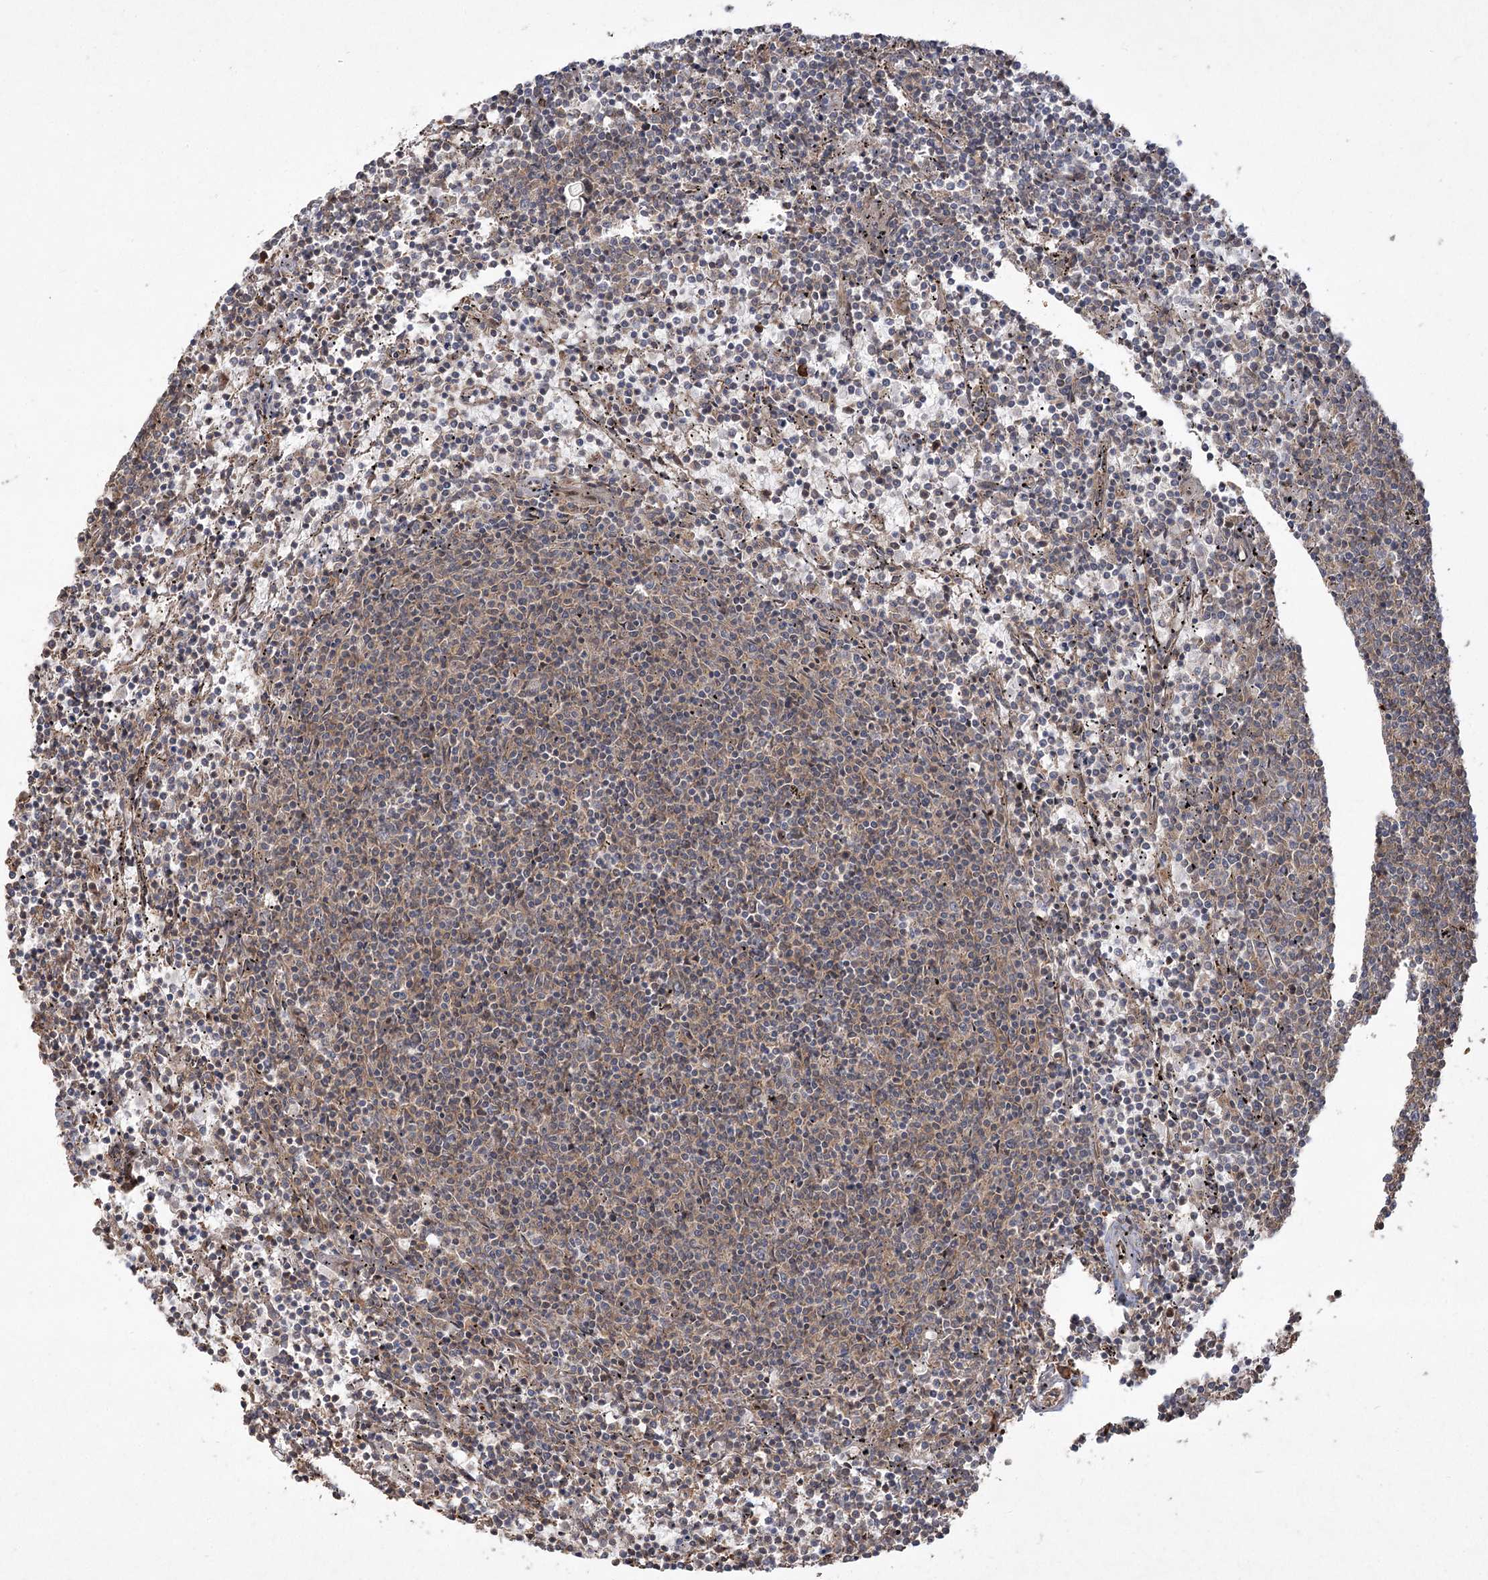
{"staining": {"intensity": "weak", "quantity": "<25%", "location": "cytoplasmic/membranous"}, "tissue": "lymphoma", "cell_type": "Tumor cells", "image_type": "cancer", "snomed": [{"axis": "morphology", "description": "Malignant lymphoma, non-Hodgkin's type, Low grade"}, {"axis": "topography", "description": "Spleen"}], "caption": "Photomicrograph shows no significant protein staining in tumor cells of lymphoma.", "gene": "CPLANE1", "patient": {"sex": "female", "age": 50}}